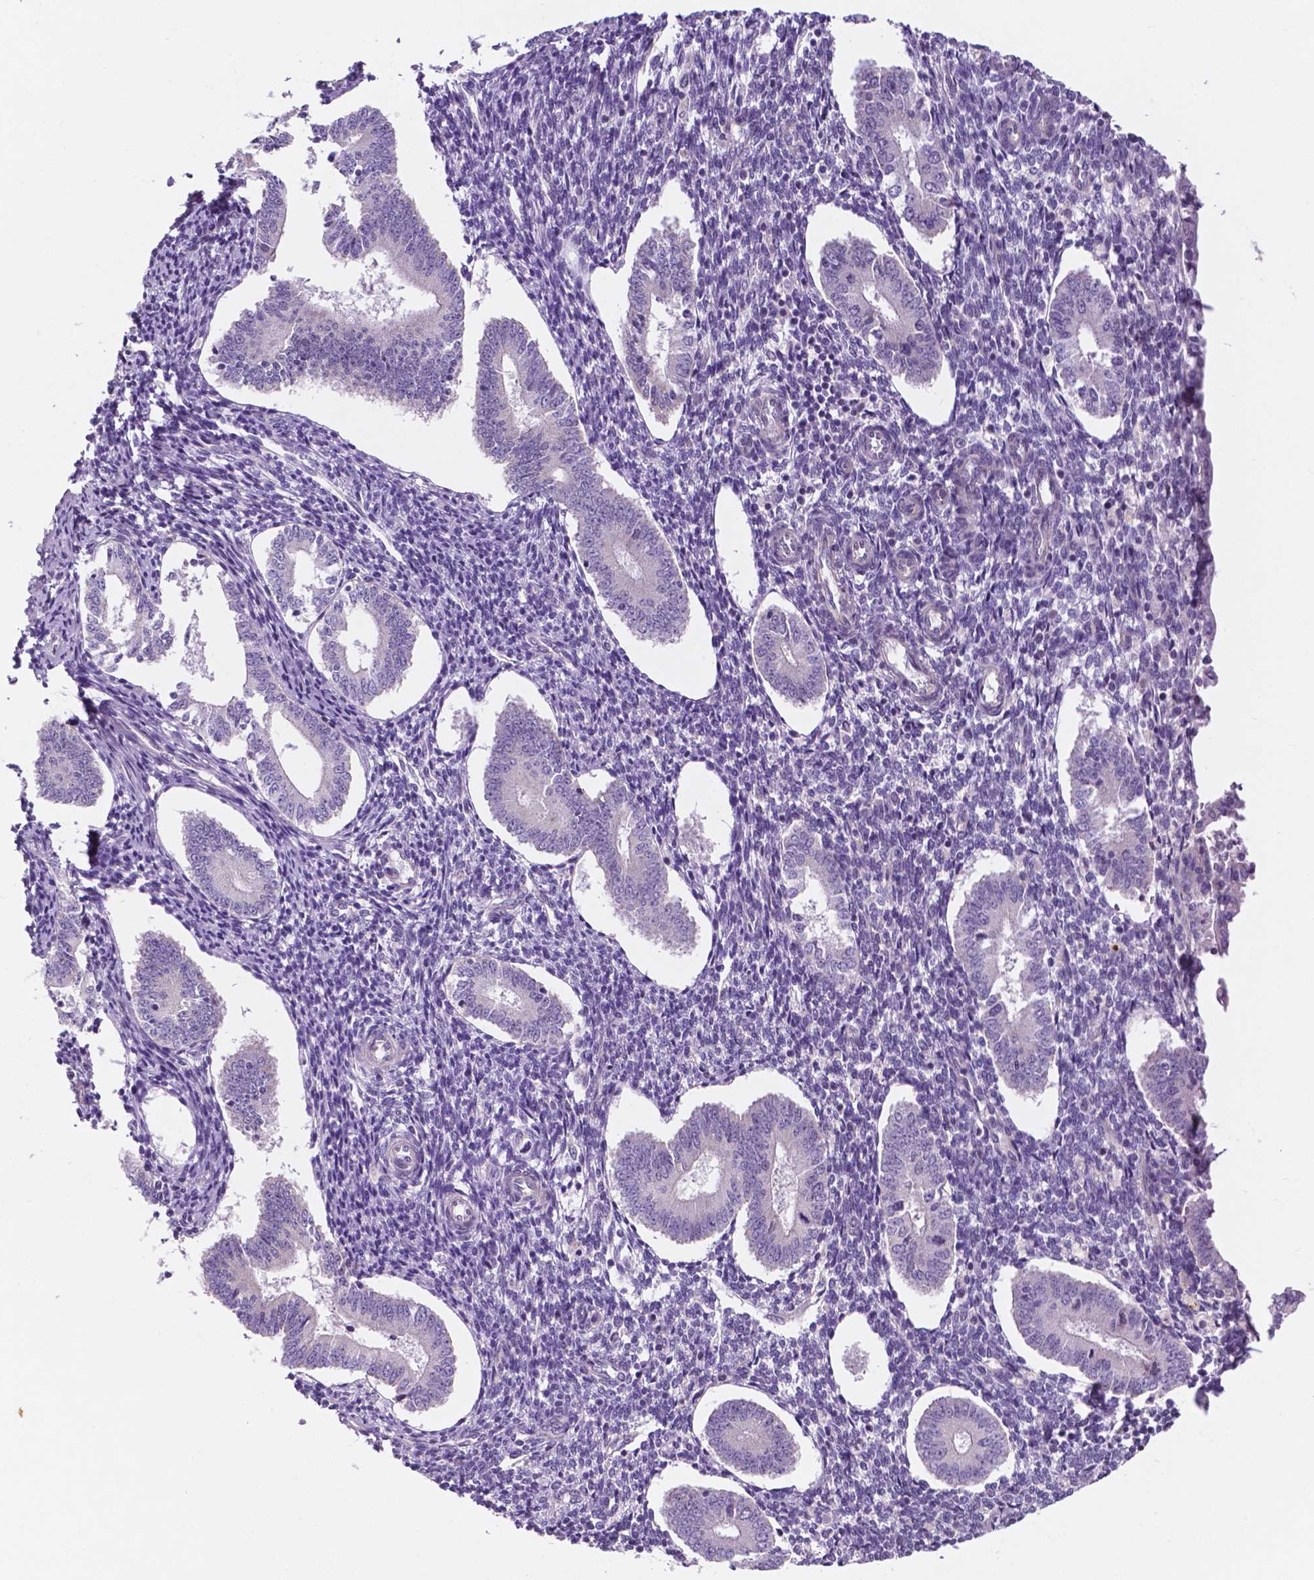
{"staining": {"intensity": "negative", "quantity": "none", "location": "none"}, "tissue": "endometrium", "cell_type": "Cells in endometrial stroma", "image_type": "normal", "snomed": [{"axis": "morphology", "description": "Normal tissue, NOS"}, {"axis": "topography", "description": "Endometrium"}], "caption": "Endometrium was stained to show a protein in brown. There is no significant staining in cells in endometrial stroma. (IHC, brightfield microscopy, high magnification).", "gene": "FAM50B", "patient": {"sex": "female", "age": 40}}